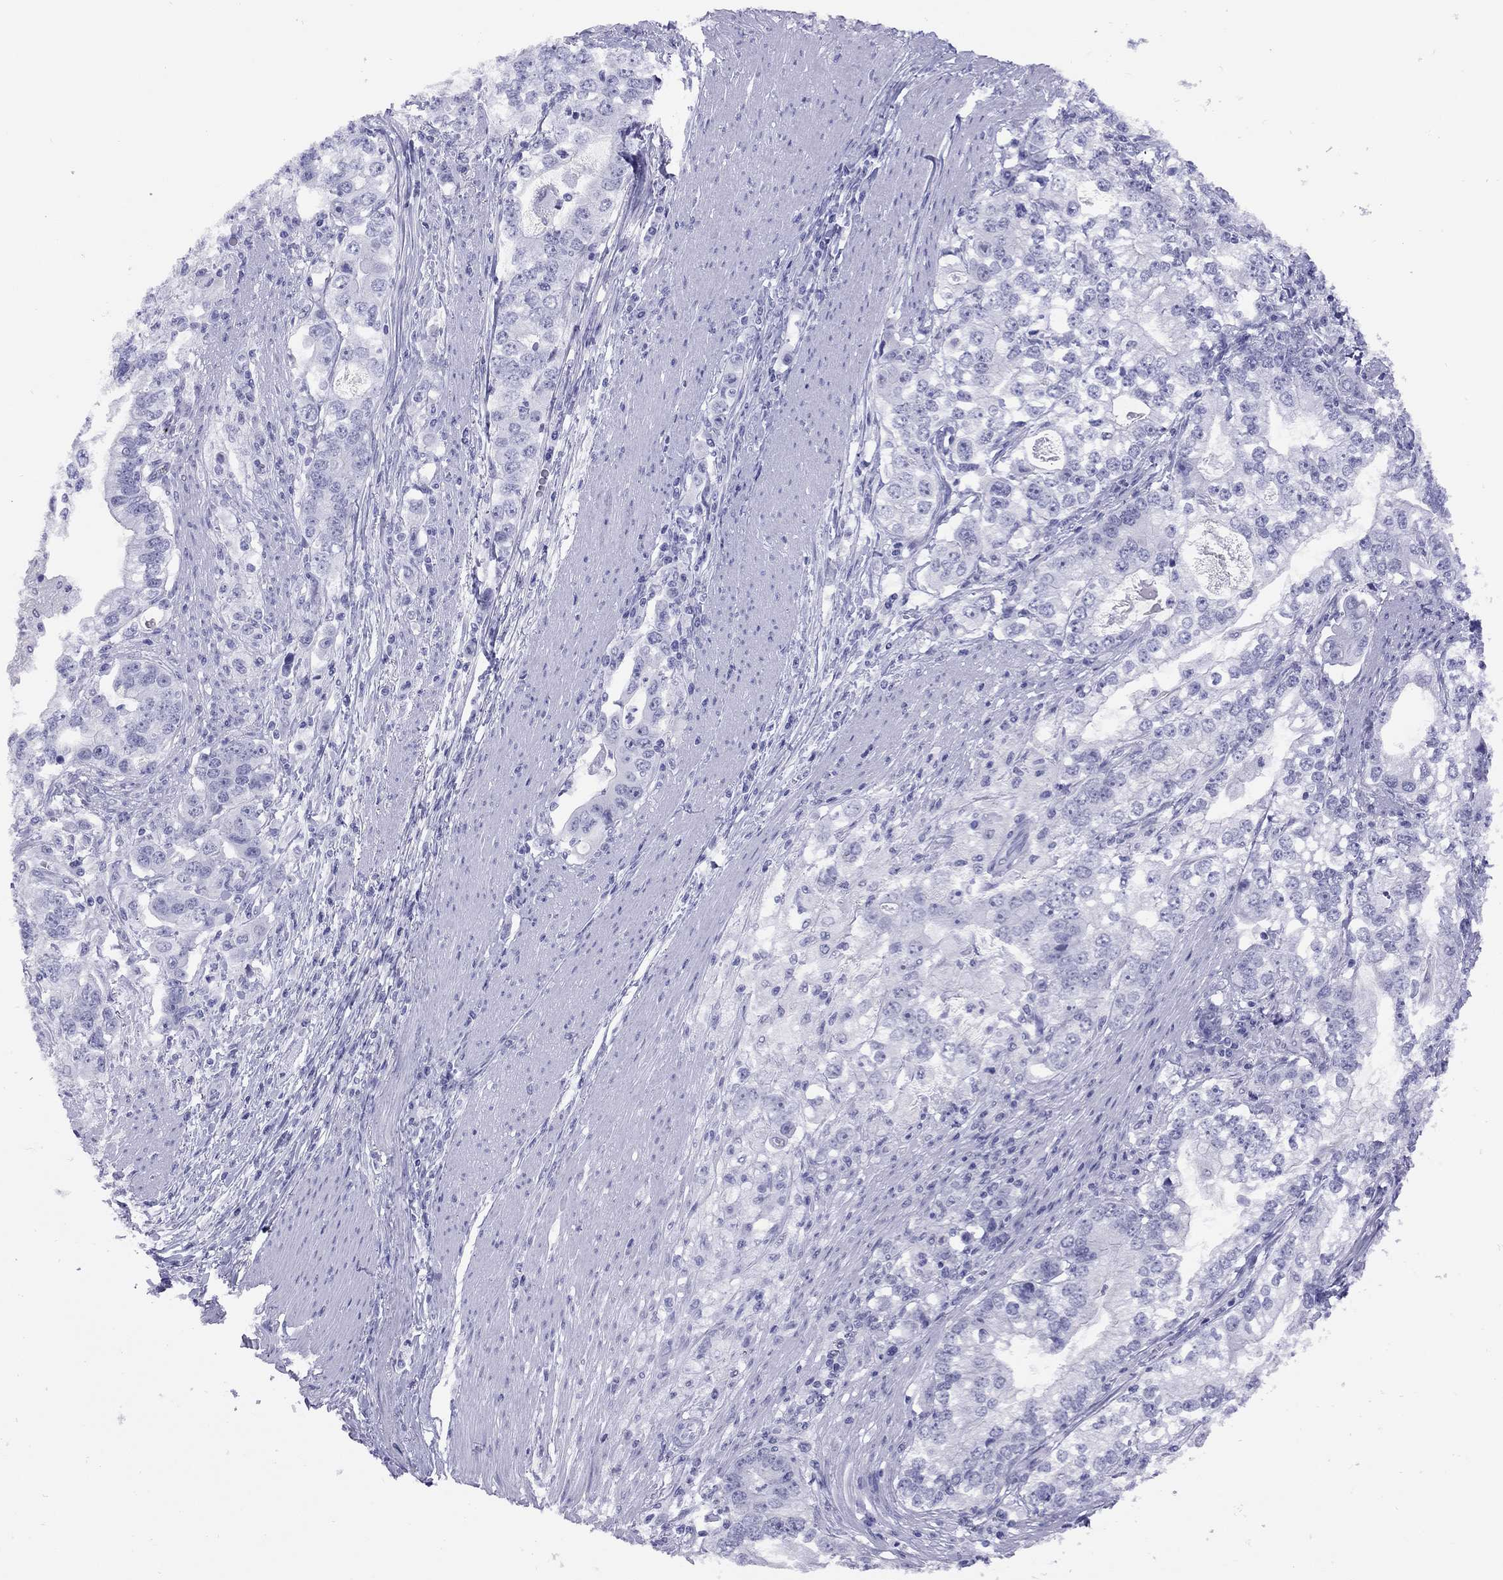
{"staining": {"intensity": "negative", "quantity": "none", "location": "none"}, "tissue": "stomach cancer", "cell_type": "Tumor cells", "image_type": "cancer", "snomed": [{"axis": "morphology", "description": "Adenocarcinoma, NOS"}, {"axis": "topography", "description": "Stomach, lower"}], "caption": "Immunohistochemistry photomicrograph of neoplastic tissue: stomach cancer (adenocarcinoma) stained with DAB (3,3'-diaminobenzidine) exhibits no significant protein expression in tumor cells.", "gene": "LYAR", "patient": {"sex": "female", "age": 72}}